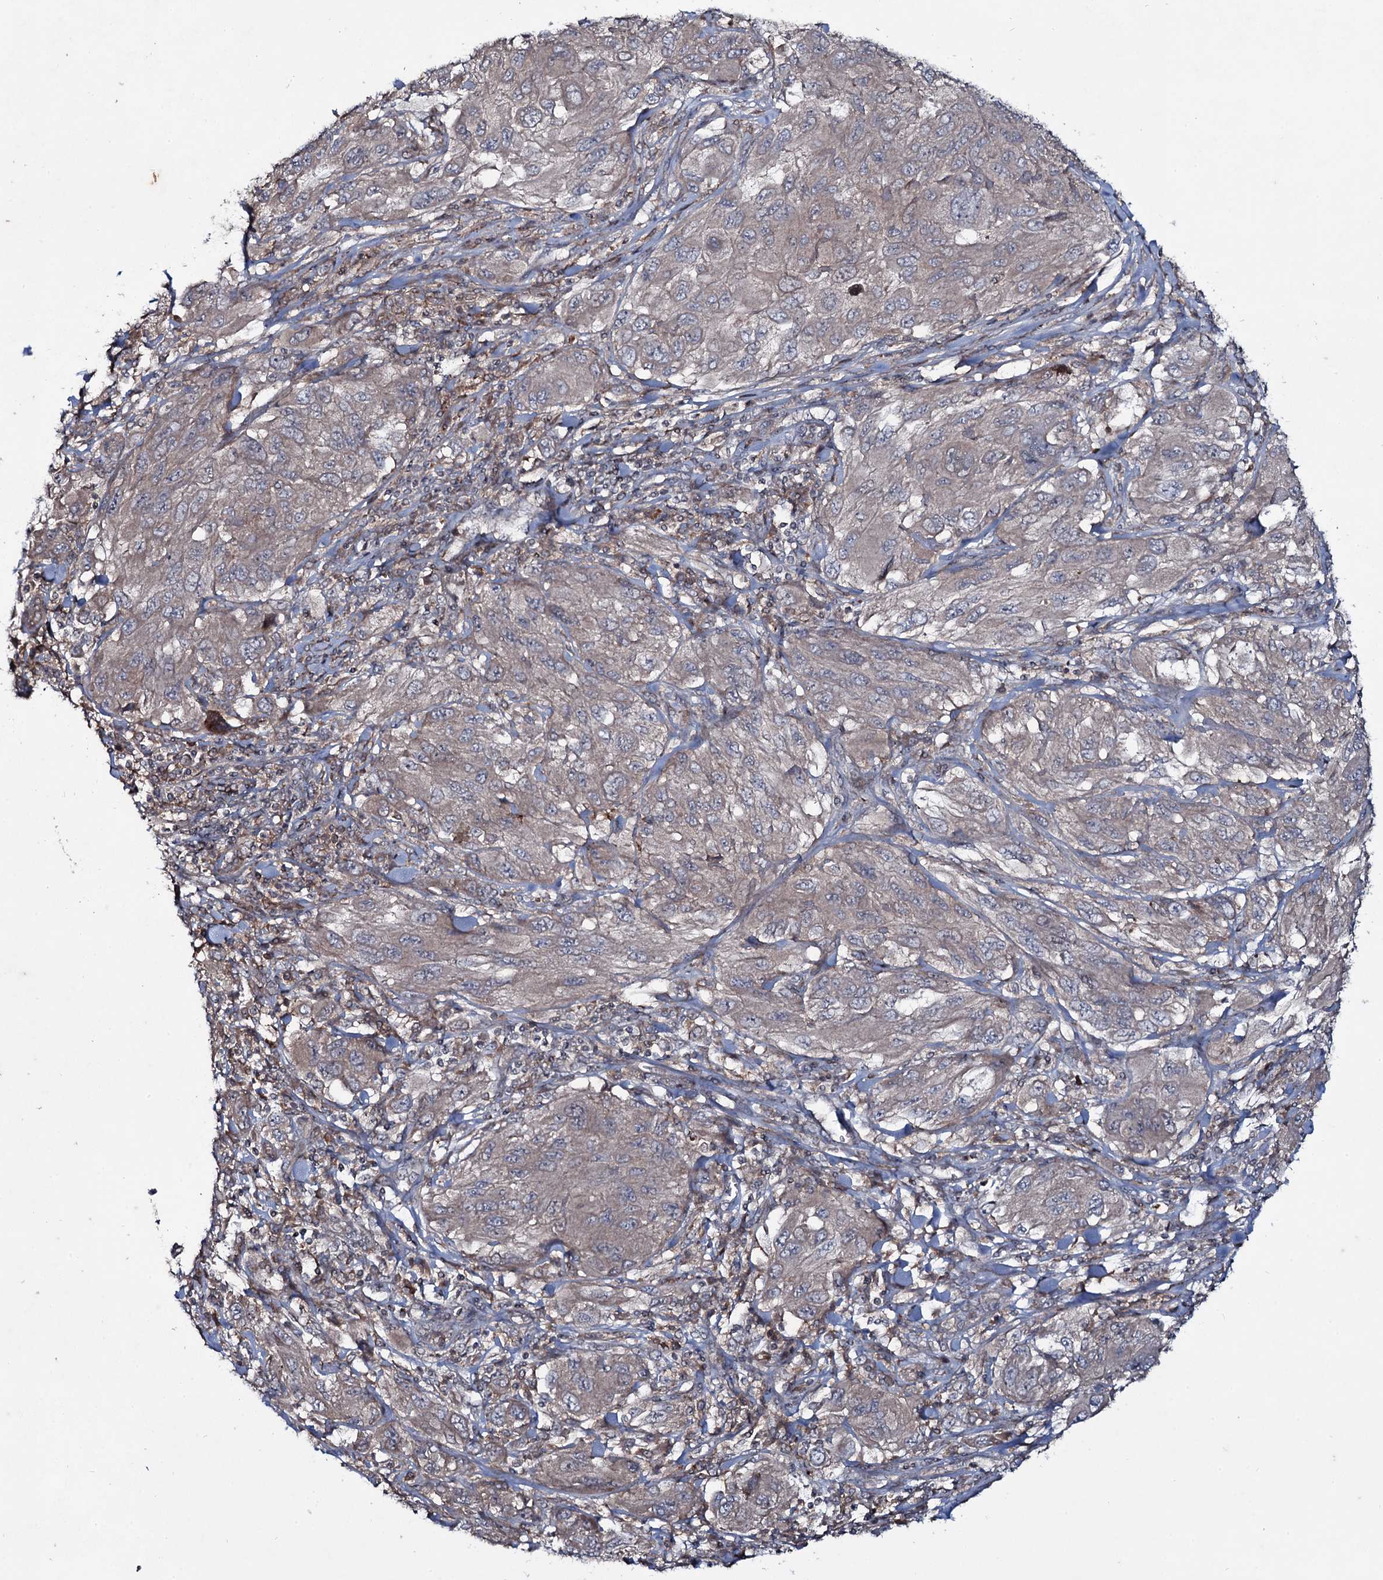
{"staining": {"intensity": "weak", "quantity": "25%-75%", "location": "cytoplasmic/membranous"}, "tissue": "melanoma", "cell_type": "Tumor cells", "image_type": "cancer", "snomed": [{"axis": "morphology", "description": "Malignant melanoma, NOS"}, {"axis": "topography", "description": "Skin"}], "caption": "IHC photomicrograph of neoplastic tissue: malignant melanoma stained using immunohistochemistry (IHC) demonstrates low levels of weak protein expression localized specifically in the cytoplasmic/membranous of tumor cells, appearing as a cytoplasmic/membranous brown color.", "gene": "SNAP23", "patient": {"sex": "female", "age": 91}}